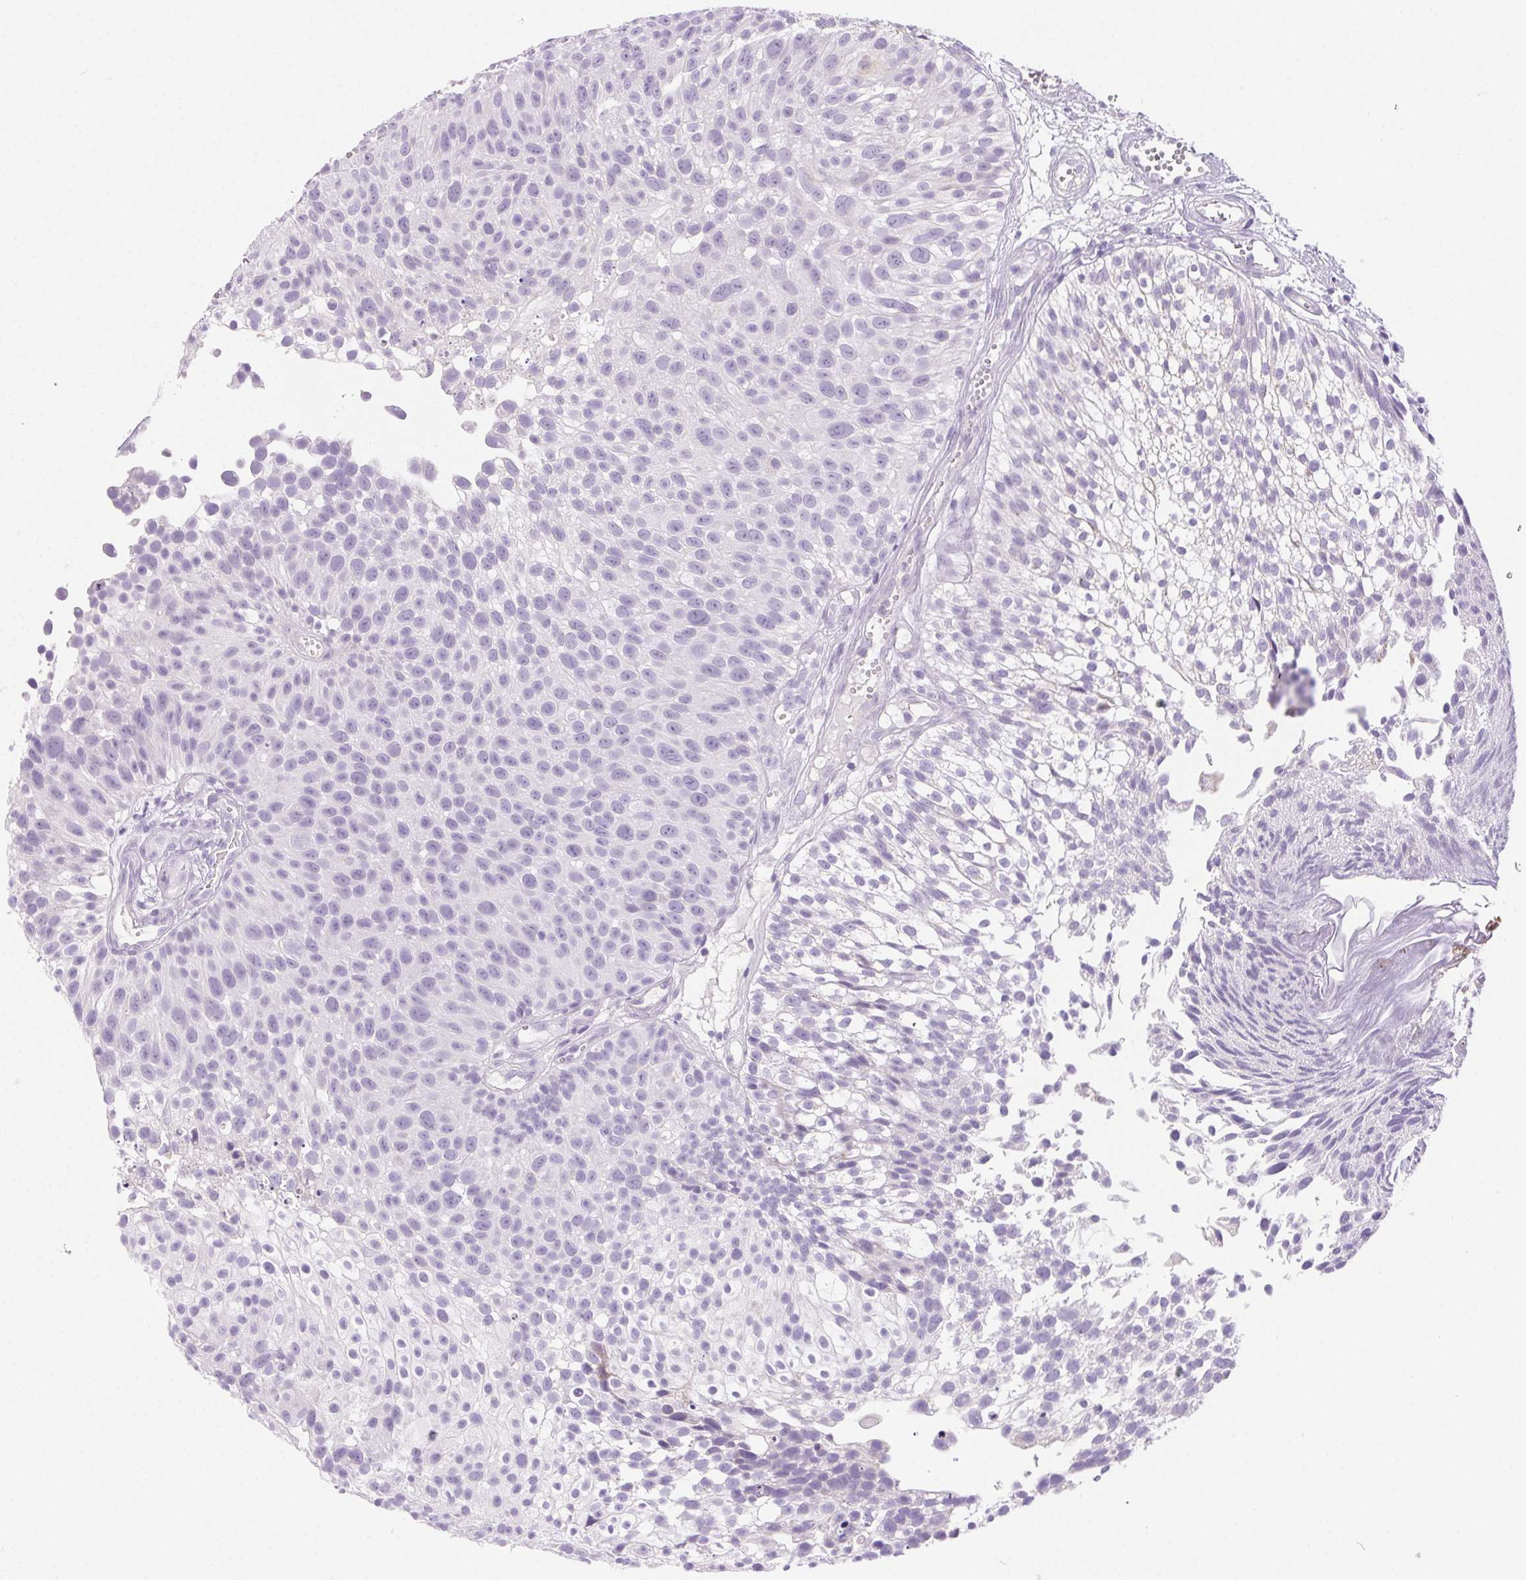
{"staining": {"intensity": "negative", "quantity": "none", "location": "none"}, "tissue": "urothelial cancer", "cell_type": "Tumor cells", "image_type": "cancer", "snomed": [{"axis": "morphology", "description": "Urothelial carcinoma, Low grade"}, {"axis": "topography", "description": "Urinary bladder"}], "caption": "Histopathology image shows no significant protein positivity in tumor cells of urothelial carcinoma (low-grade).", "gene": "CLDN16", "patient": {"sex": "male", "age": 70}}